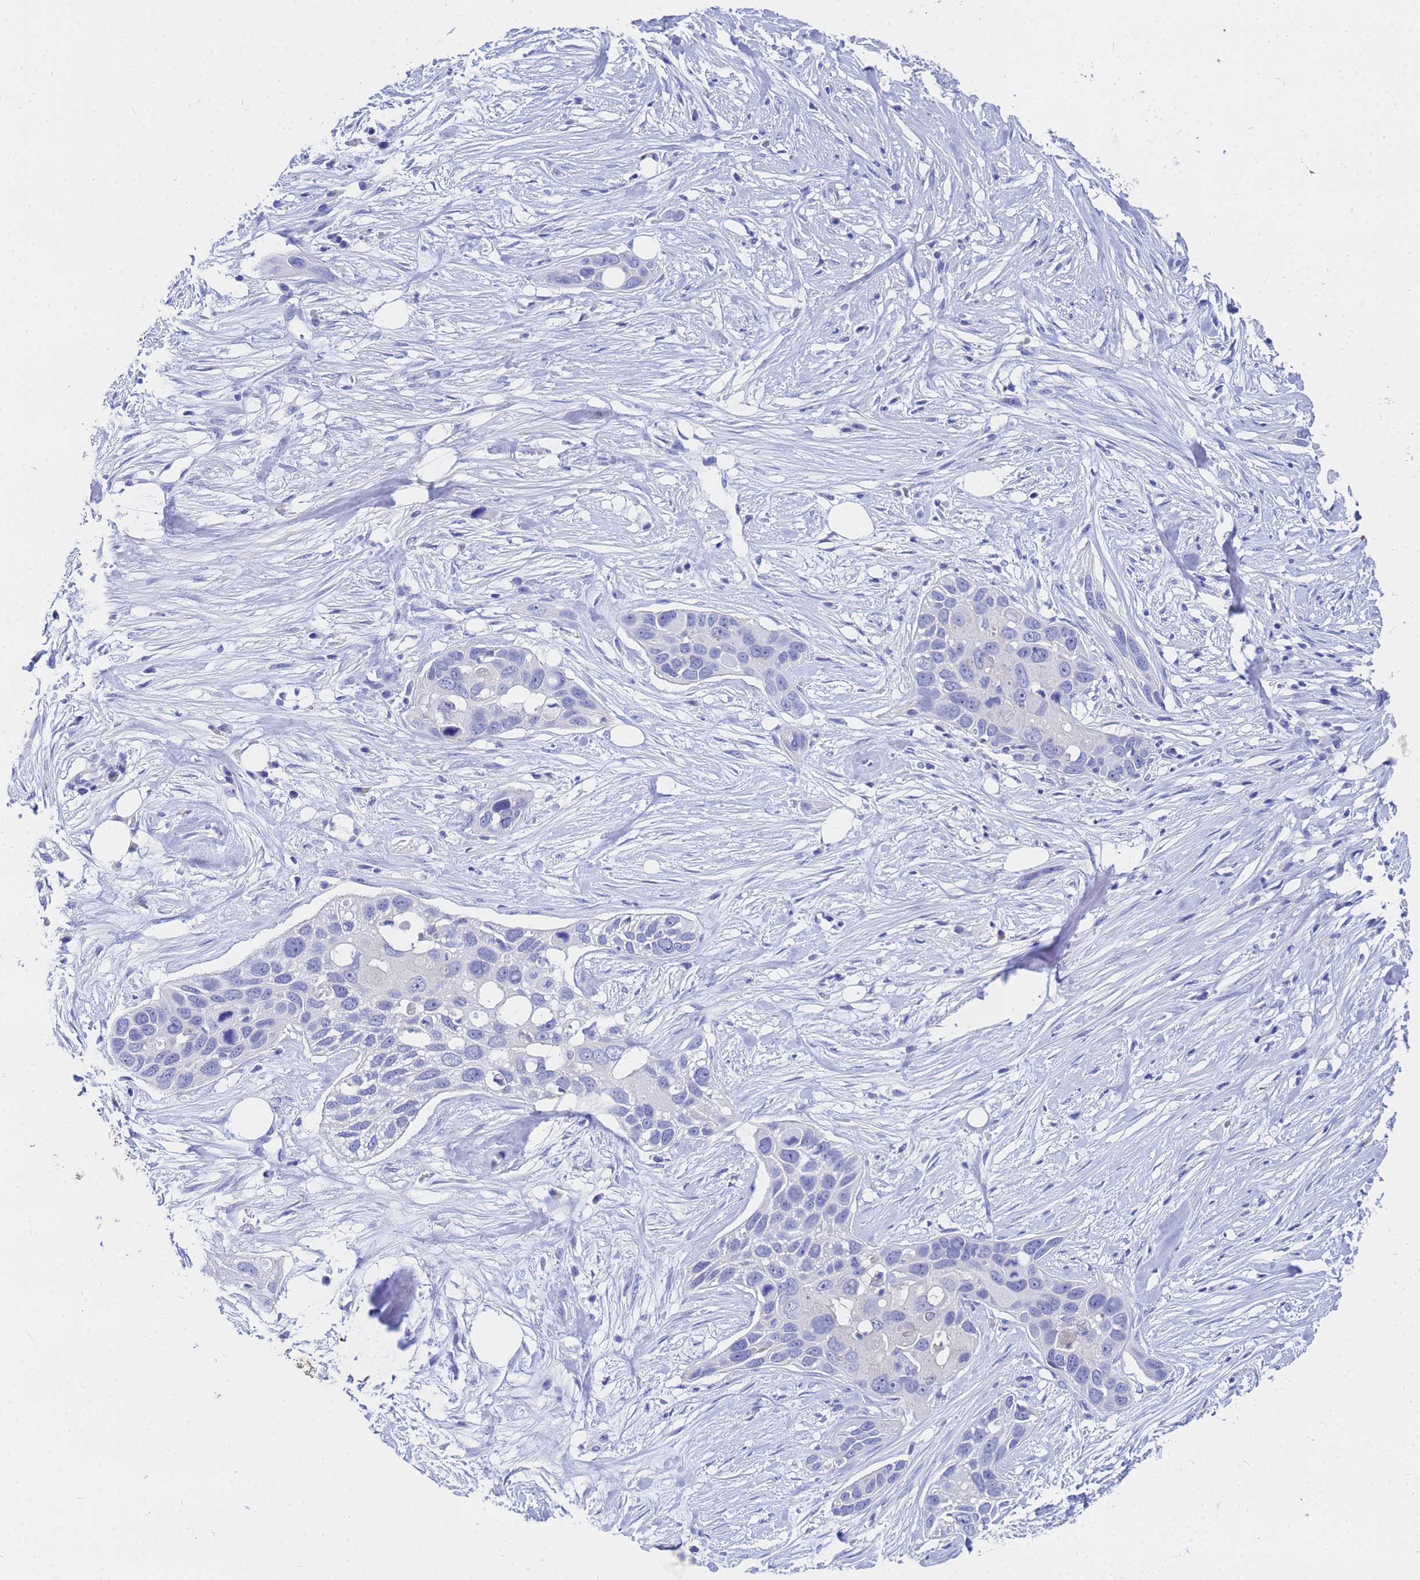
{"staining": {"intensity": "negative", "quantity": "none", "location": "none"}, "tissue": "pancreatic cancer", "cell_type": "Tumor cells", "image_type": "cancer", "snomed": [{"axis": "morphology", "description": "Adenocarcinoma, NOS"}, {"axis": "topography", "description": "Pancreas"}], "caption": "Tumor cells are negative for protein expression in human pancreatic cancer.", "gene": "C2orf72", "patient": {"sex": "female", "age": 60}}